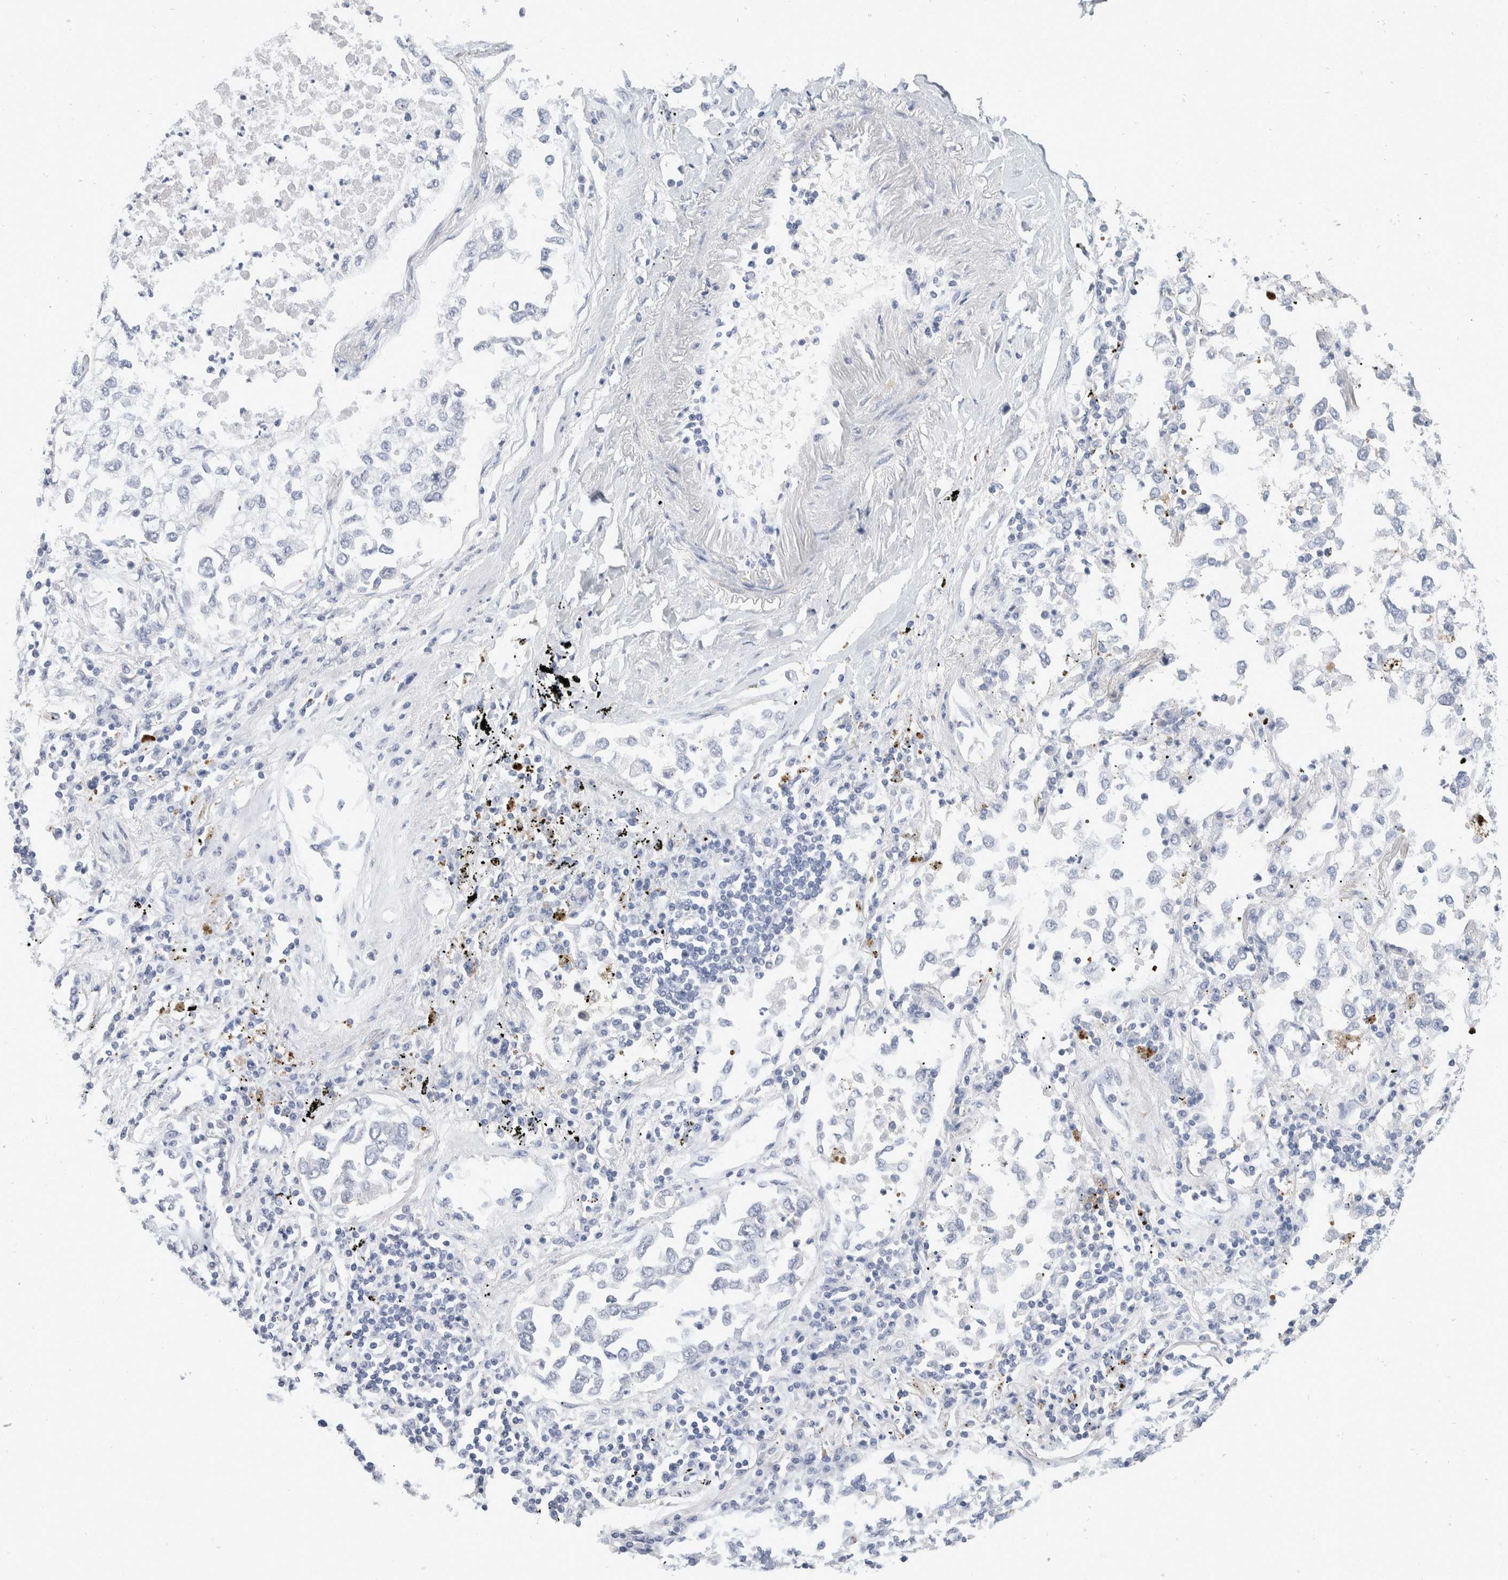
{"staining": {"intensity": "negative", "quantity": "none", "location": "none"}, "tissue": "lung cancer", "cell_type": "Tumor cells", "image_type": "cancer", "snomed": [{"axis": "morphology", "description": "Inflammation, NOS"}, {"axis": "morphology", "description": "Adenocarcinoma, NOS"}, {"axis": "topography", "description": "Lung"}], "caption": "DAB (3,3'-diaminobenzidine) immunohistochemical staining of adenocarcinoma (lung) displays no significant expression in tumor cells.", "gene": "CATSPERD", "patient": {"sex": "male", "age": 63}}